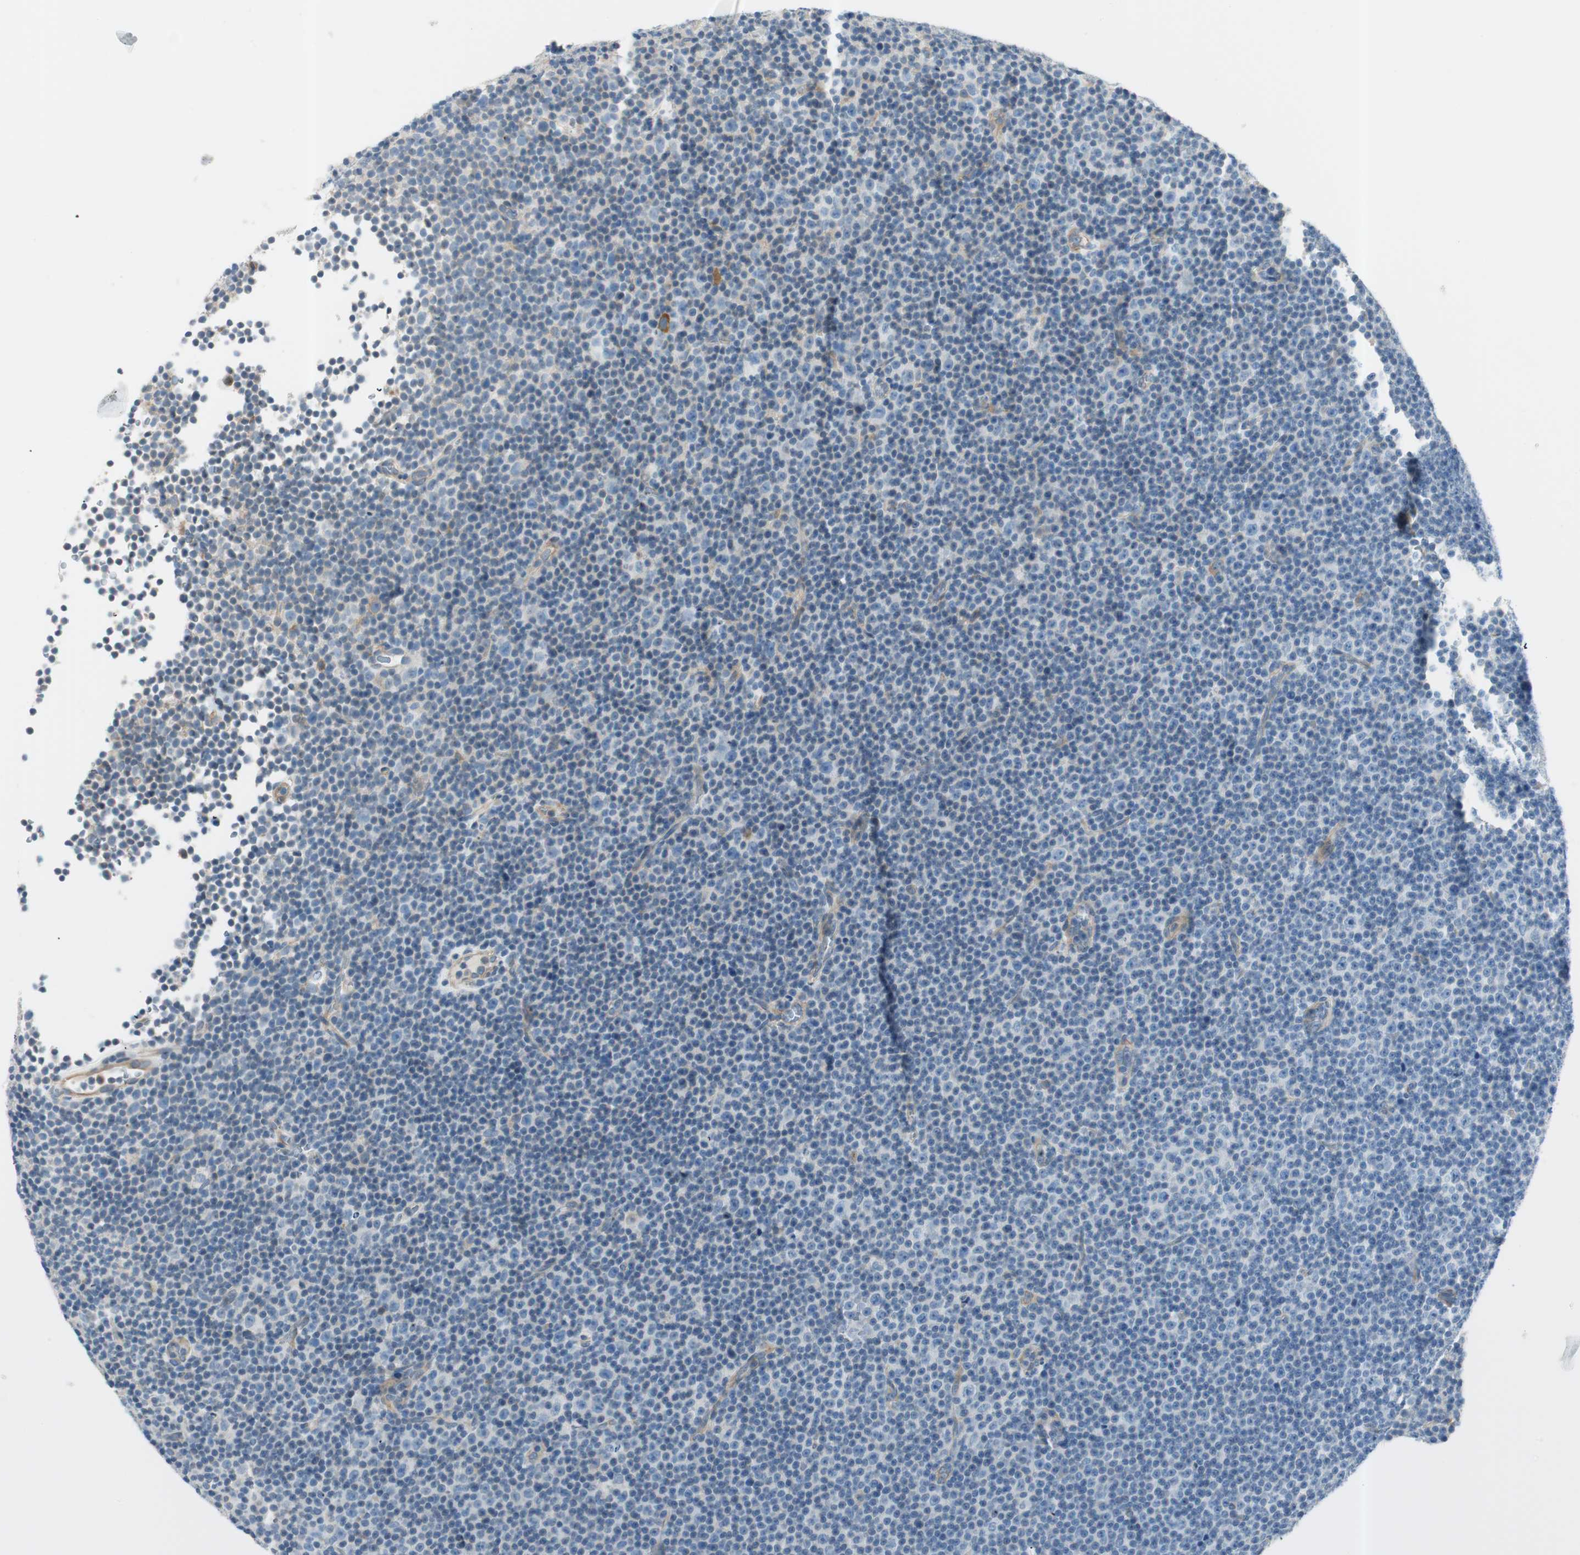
{"staining": {"intensity": "negative", "quantity": "none", "location": "none"}, "tissue": "lymphoma", "cell_type": "Tumor cells", "image_type": "cancer", "snomed": [{"axis": "morphology", "description": "Malignant lymphoma, non-Hodgkin's type, Low grade"}, {"axis": "topography", "description": "Lymph node"}], "caption": "Human malignant lymphoma, non-Hodgkin's type (low-grade) stained for a protein using immunohistochemistry (IHC) demonstrates no positivity in tumor cells.", "gene": "CDK3", "patient": {"sex": "female", "age": 67}}